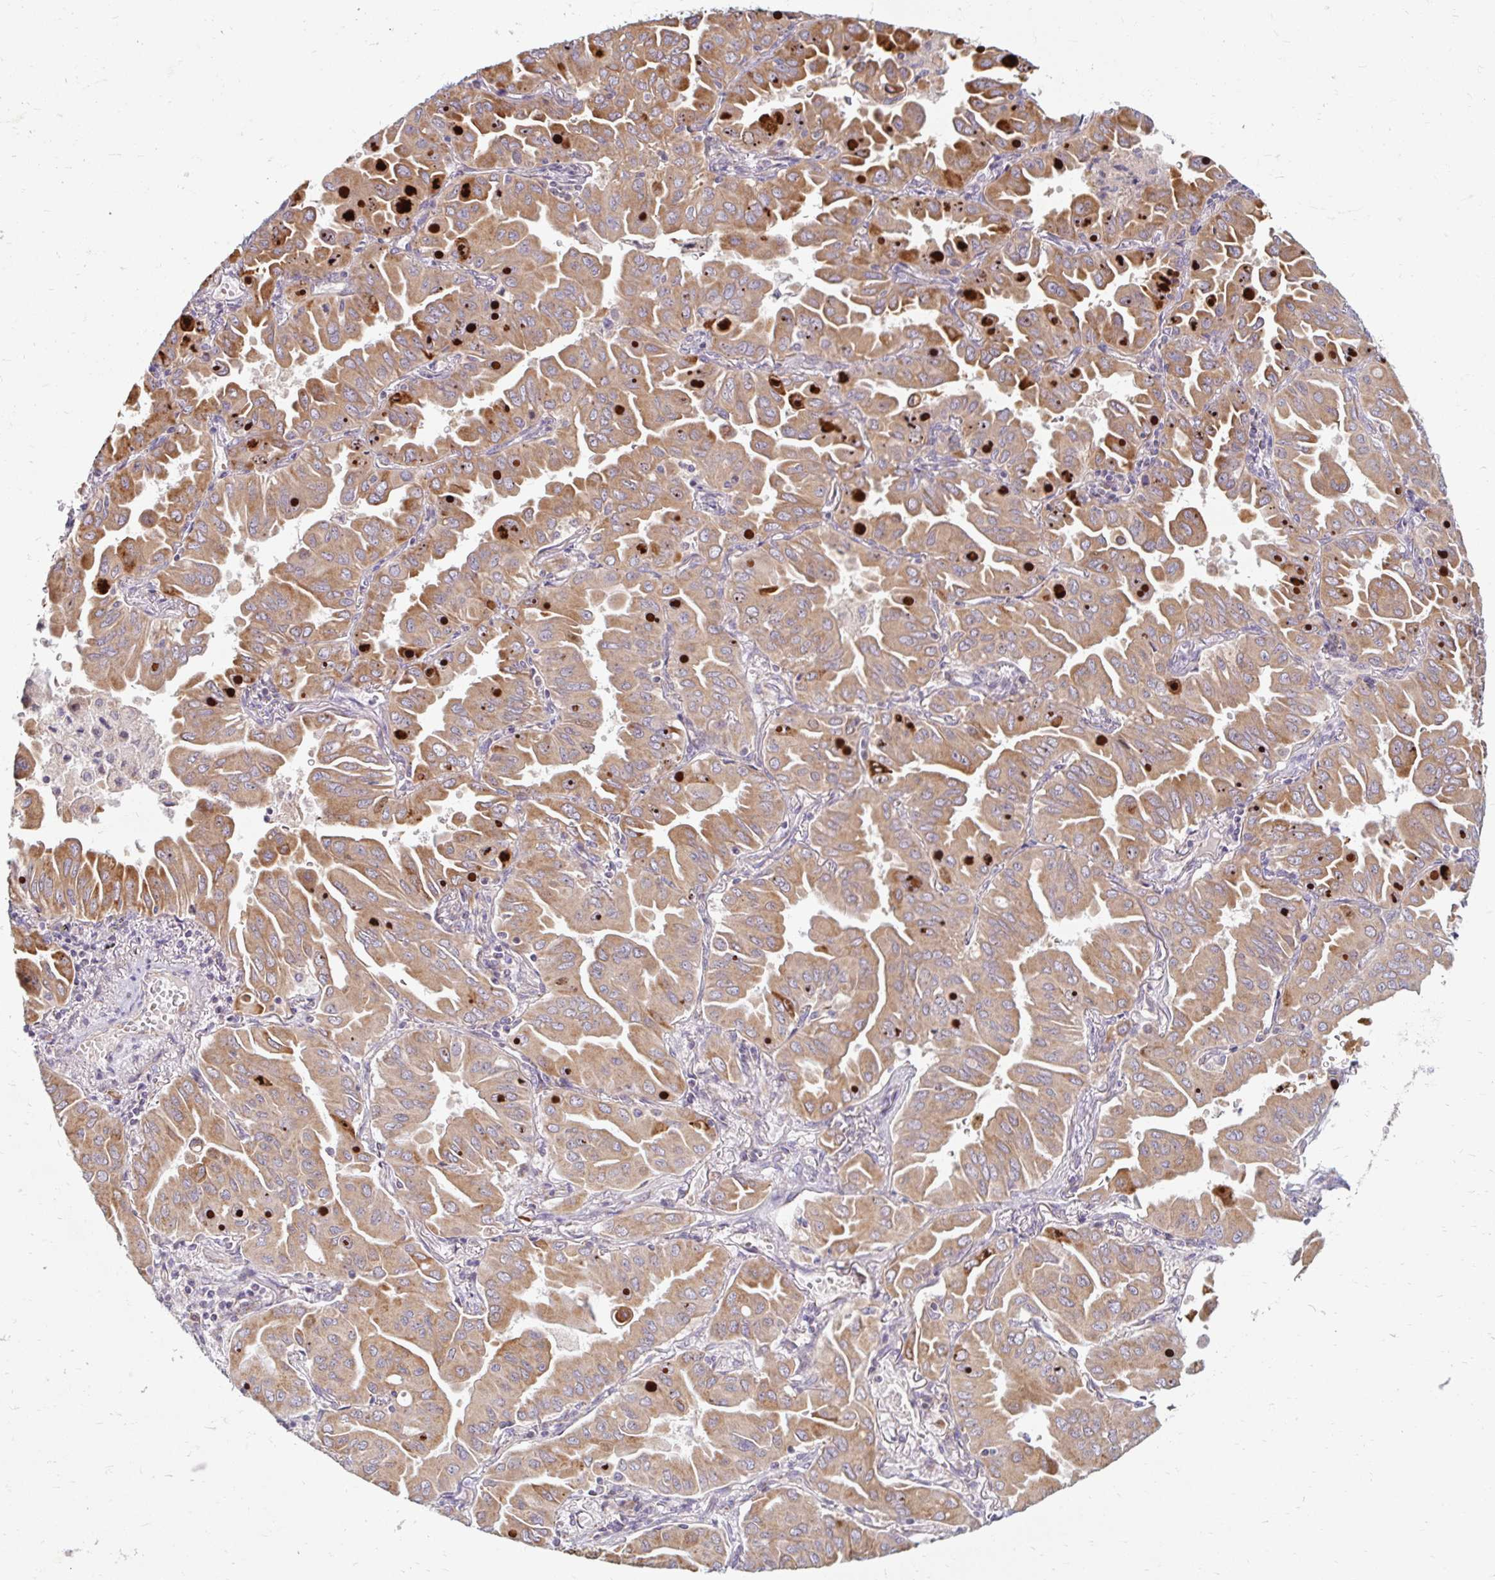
{"staining": {"intensity": "moderate", "quantity": ">75%", "location": "cytoplasmic/membranous"}, "tissue": "lung cancer", "cell_type": "Tumor cells", "image_type": "cancer", "snomed": [{"axis": "morphology", "description": "Adenocarcinoma, NOS"}, {"axis": "topography", "description": "Lung"}], "caption": "Lung cancer stained with IHC demonstrates moderate cytoplasmic/membranous staining in approximately >75% of tumor cells. (IHC, brightfield microscopy, high magnification).", "gene": "SKP2", "patient": {"sex": "male", "age": 64}}